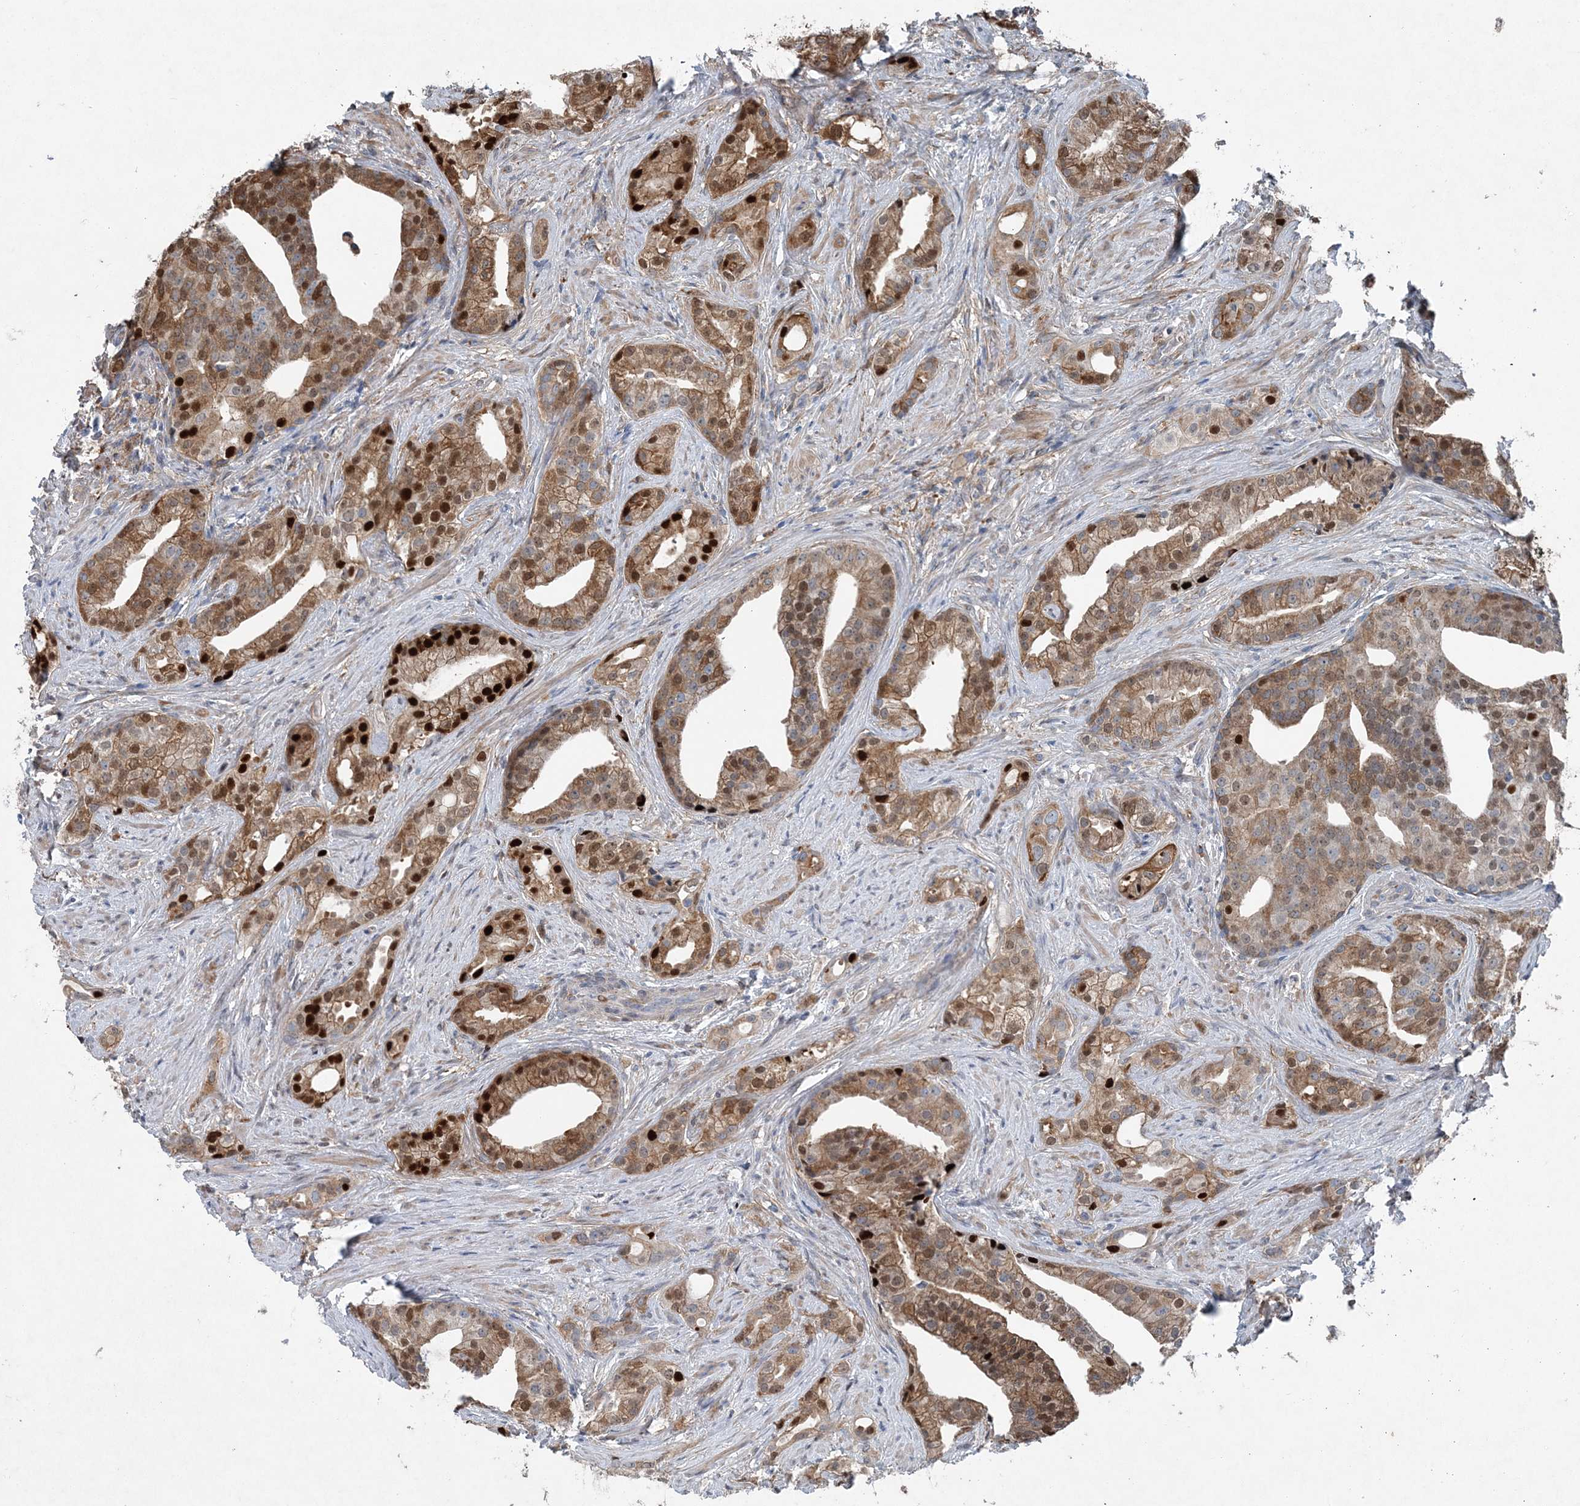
{"staining": {"intensity": "strong", "quantity": ">75%", "location": "cytoplasmic/membranous,nuclear"}, "tissue": "prostate cancer", "cell_type": "Tumor cells", "image_type": "cancer", "snomed": [{"axis": "morphology", "description": "Adenocarcinoma, Low grade"}, {"axis": "topography", "description": "Prostate"}], "caption": "Human prostate low-grade adenocarcinoma stained with a protein marker demonstrates strong staining in tumor cells.", "gene": "SPOPL", "patient": {"sex": "male", "age": 71}}